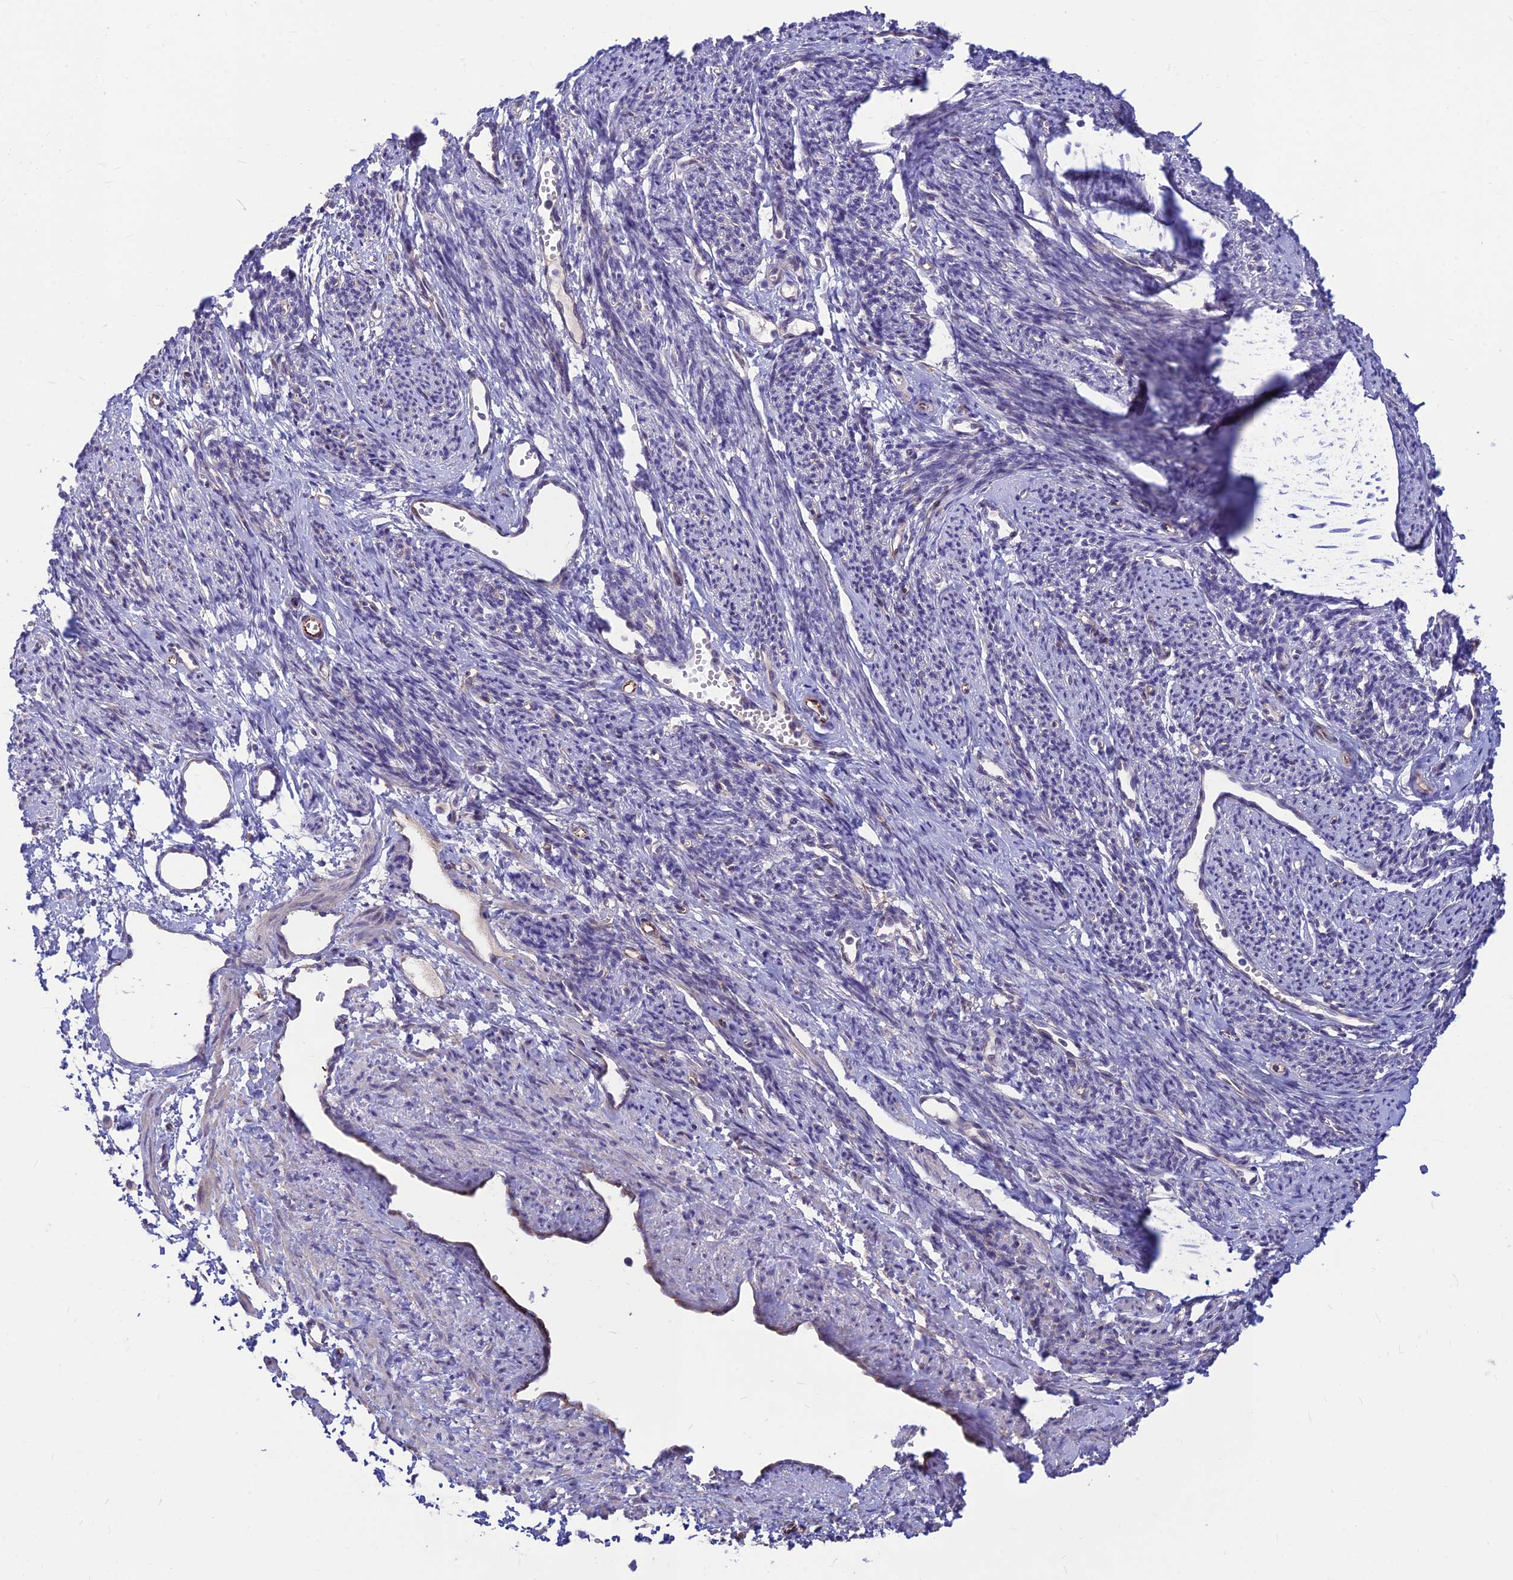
{"staining": {"intensity": "moderate", "quantity": "<25%", "location": "cytoplasmic/membranous"}, "tissue": "smooth muscle", "cell_type": "Smooth muscle cells", "image_type": "normal", "snomed": [{"axis": "morphology", "description": "Normal tissue, NOS"}, {"axis": "topography", "description": "Smooth muscle"}, {"axis": "topography", "description": "Uterus"}], "caption": "About <25% of smooth muscle cells in normal human smooth muscle demonstrate moderate cytoplasmic/membranous protein staining as visualized by brown immunohistochemical staining.", "gene": "ST8SIA5", "patient": {"sex": "female", "age": 59}}